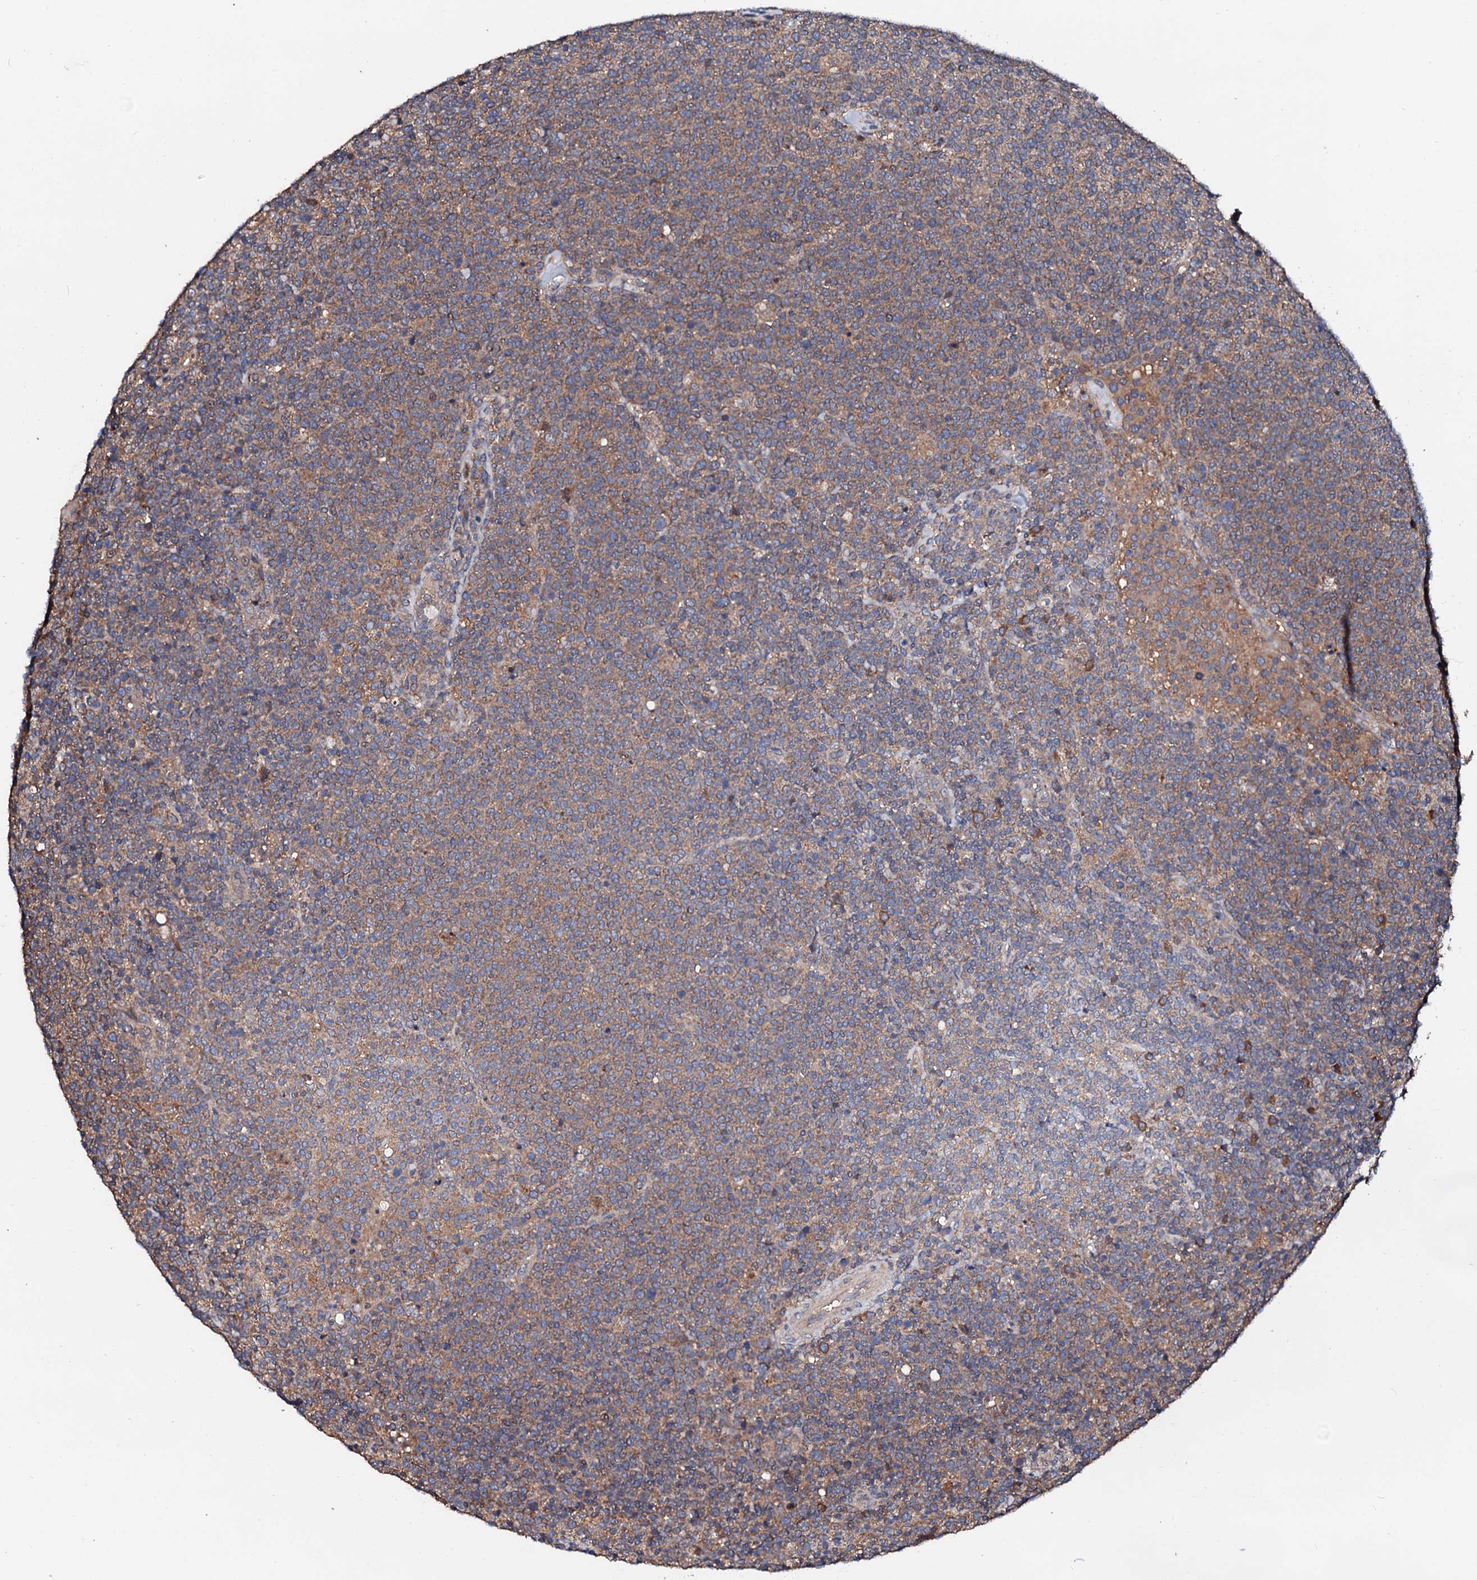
{"staining": {"intensity": "weak", "quantity": "25%-75%", "location": "cytoplasmic/membranous"}, "tissue": "lymphoma", "cell_type": "Tumor cells", "image_type": "cancer", "snomed": [{"axis": "morphology", "description": "Malignant lymphoma, non-Hodgkin's type, High grade"}, {"axis": "topography", "description": "Lymph node"}], "caption": "A low amount of weak cytoplasmic/membranous positivity is appreciated in about 25%-75% of tumor cells in malignant lymphoma, non-Hodgkin's type (high-grade) tissue.", "gene": "EXTL1", "patient": {"sex": "male", "age": 61}}